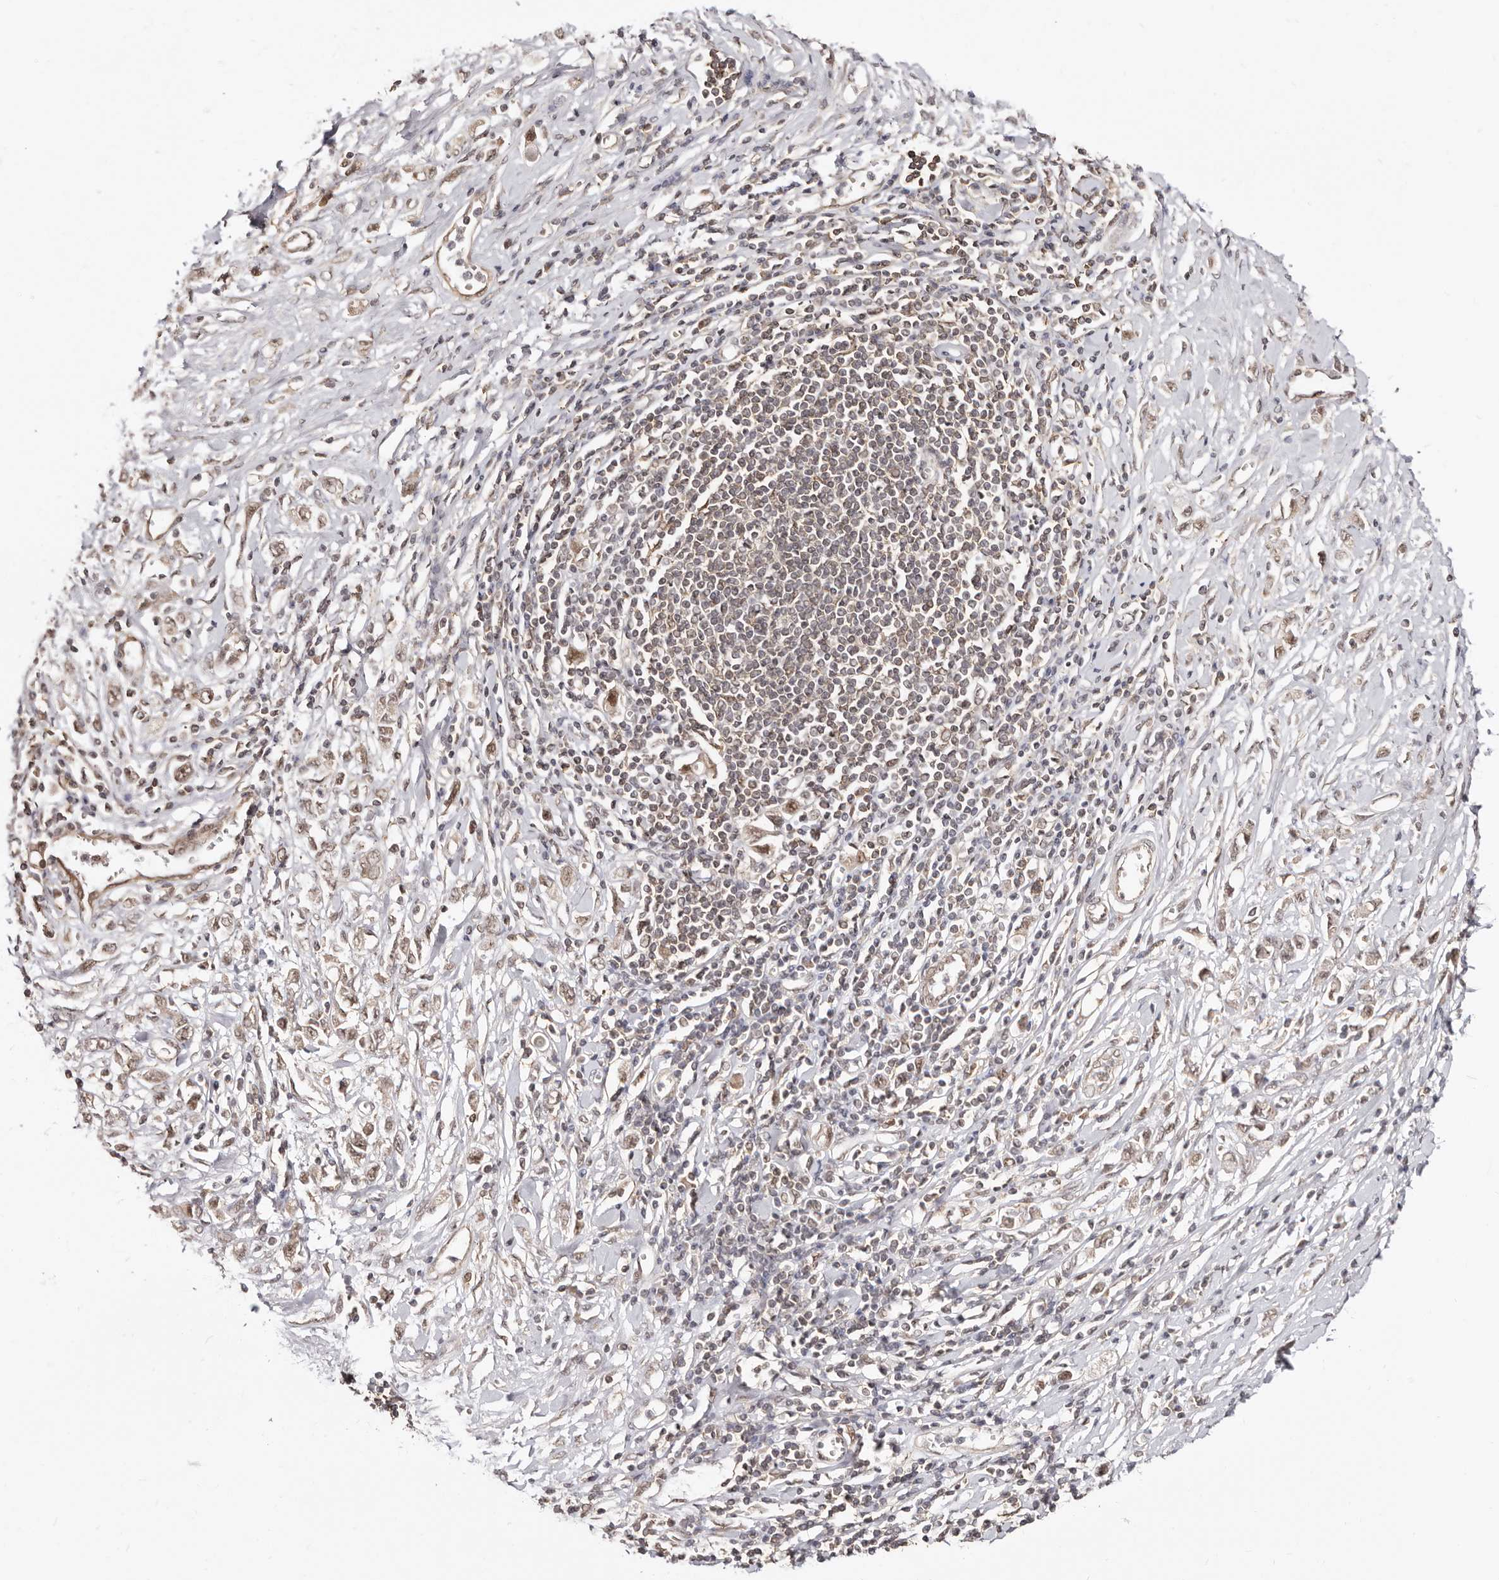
{"staining": {"intensity": "weak", "quantity": ">75%", "location": "cytoplasmic/membranous,nuclear"}, "tissue": "stomach cancer", "cell_type": "Tumor cells", "image_type": "cancer", "snomed": [{"axis": "morphology", "description": "Adenocarcinoma, NOS"}, {"axis": "topography", "description": "Stomach"}], "caption": "Protein expression analysis of stomach cancer (adenocarcinoma) reveals weak cytoplasmic/membranous and nuclear positivity in about >75% of tumor cells. Immunohistochemistry (ihc) stains the protein of interest in brown and the nuclei are stained blue.", "gene": "MED8", "patient": {"sex": "female", "age": 76}}